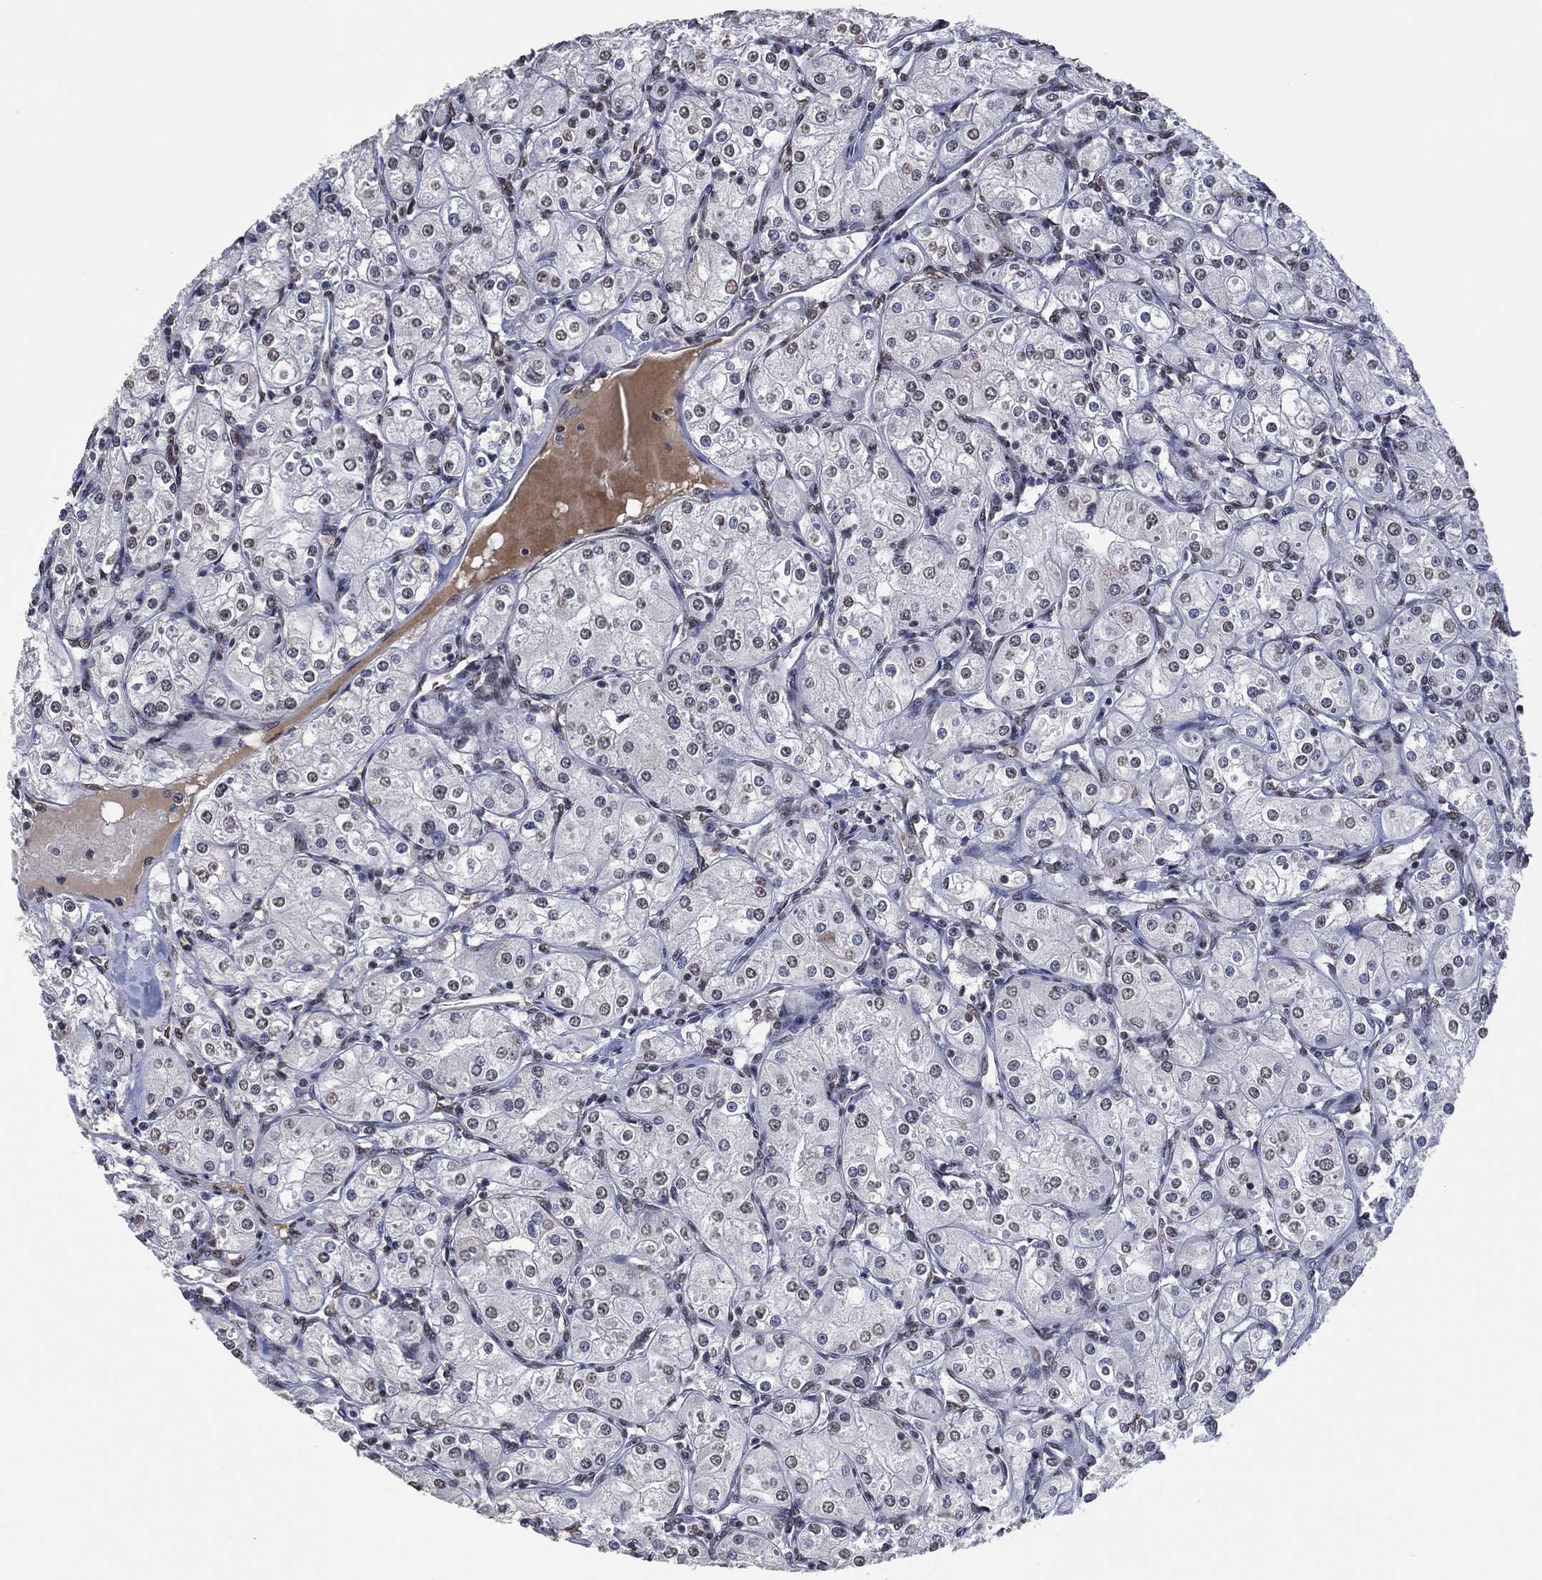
{"staining": {"intensity": "negative", "quantity": "none", "location": "none"}, "tissue": "renal cancer", "cell_type": "Tumor cells", "image_type": "cancer", "snomed": [{"axis": "morphology", "description": "Adenocarcinoma, NOS"}, {"axis": "topography", "description": "Kidney"}], "caption": "There is no significant positivity in tumor cells of renal adenocarcinoma.", "gene": "EHMT1", "patient": {"sex": "male", "age": 77}}